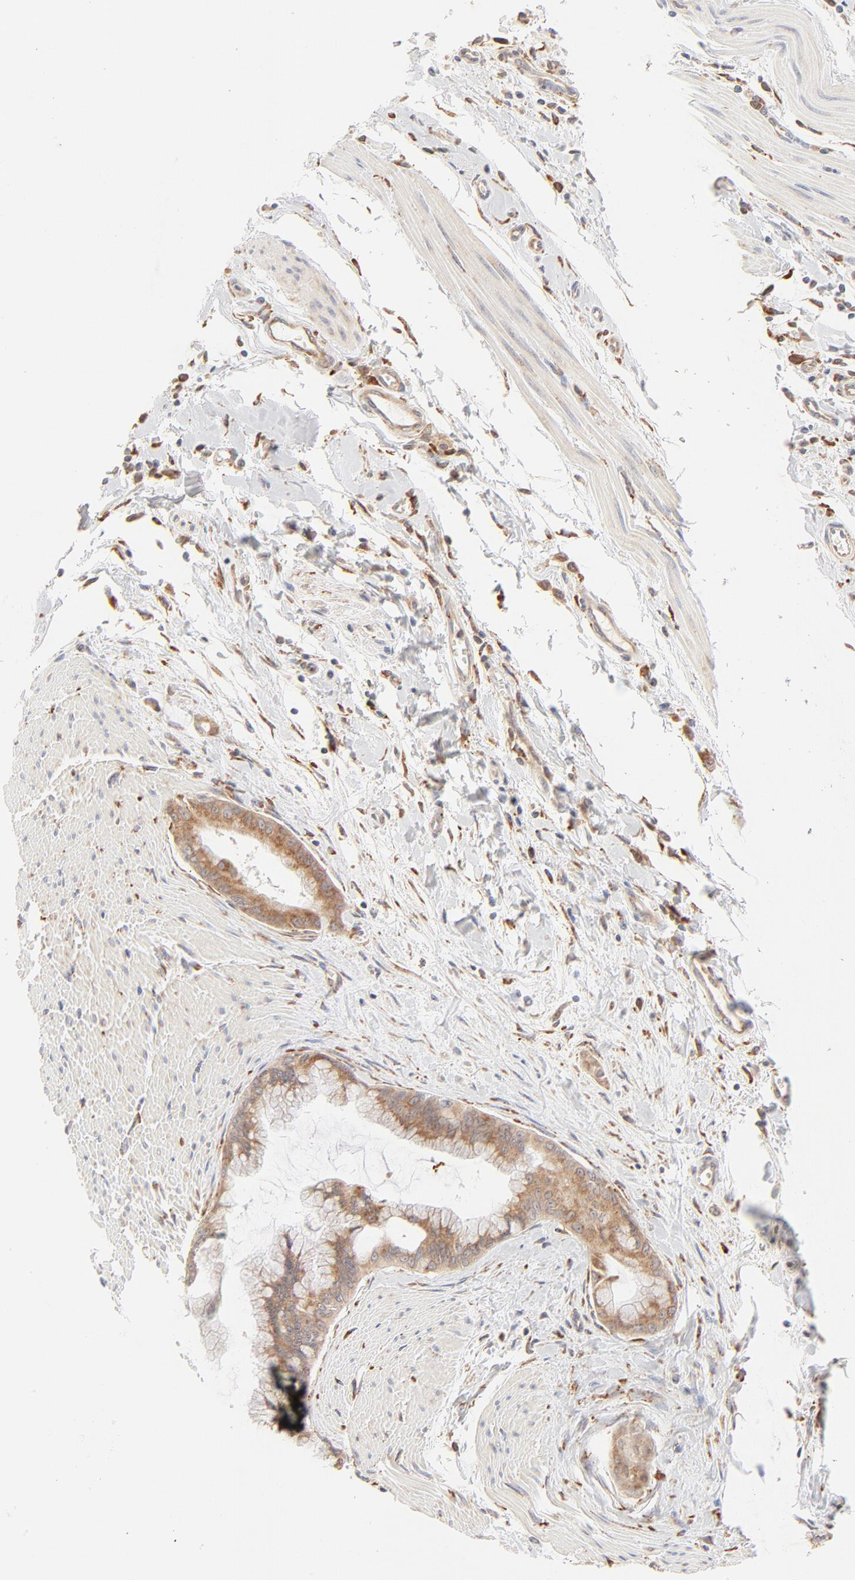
{"staining": {"intensity": "moderate", "quantity": ">75%", "location": "cytoplasmic/membranous"}, "tissue": "pancreatic cancer", "cell_type": "Tumor cells", "image_type": "cancer", "snomed": [{"axis": "morphology", "description": "Adenocarcinoma, NOS"}, {"axis": "topography", "description": "Pancreas"}], "caption": "Approximately >75% of tumor cells in adenocarcinoma (pancreatic) reveal moderate cytoplasmic/membranous protein expression as visualized by brown immunohistochemical staining.", "gene": "PARP12", "patient": {"sex": "male", "age": 59}}